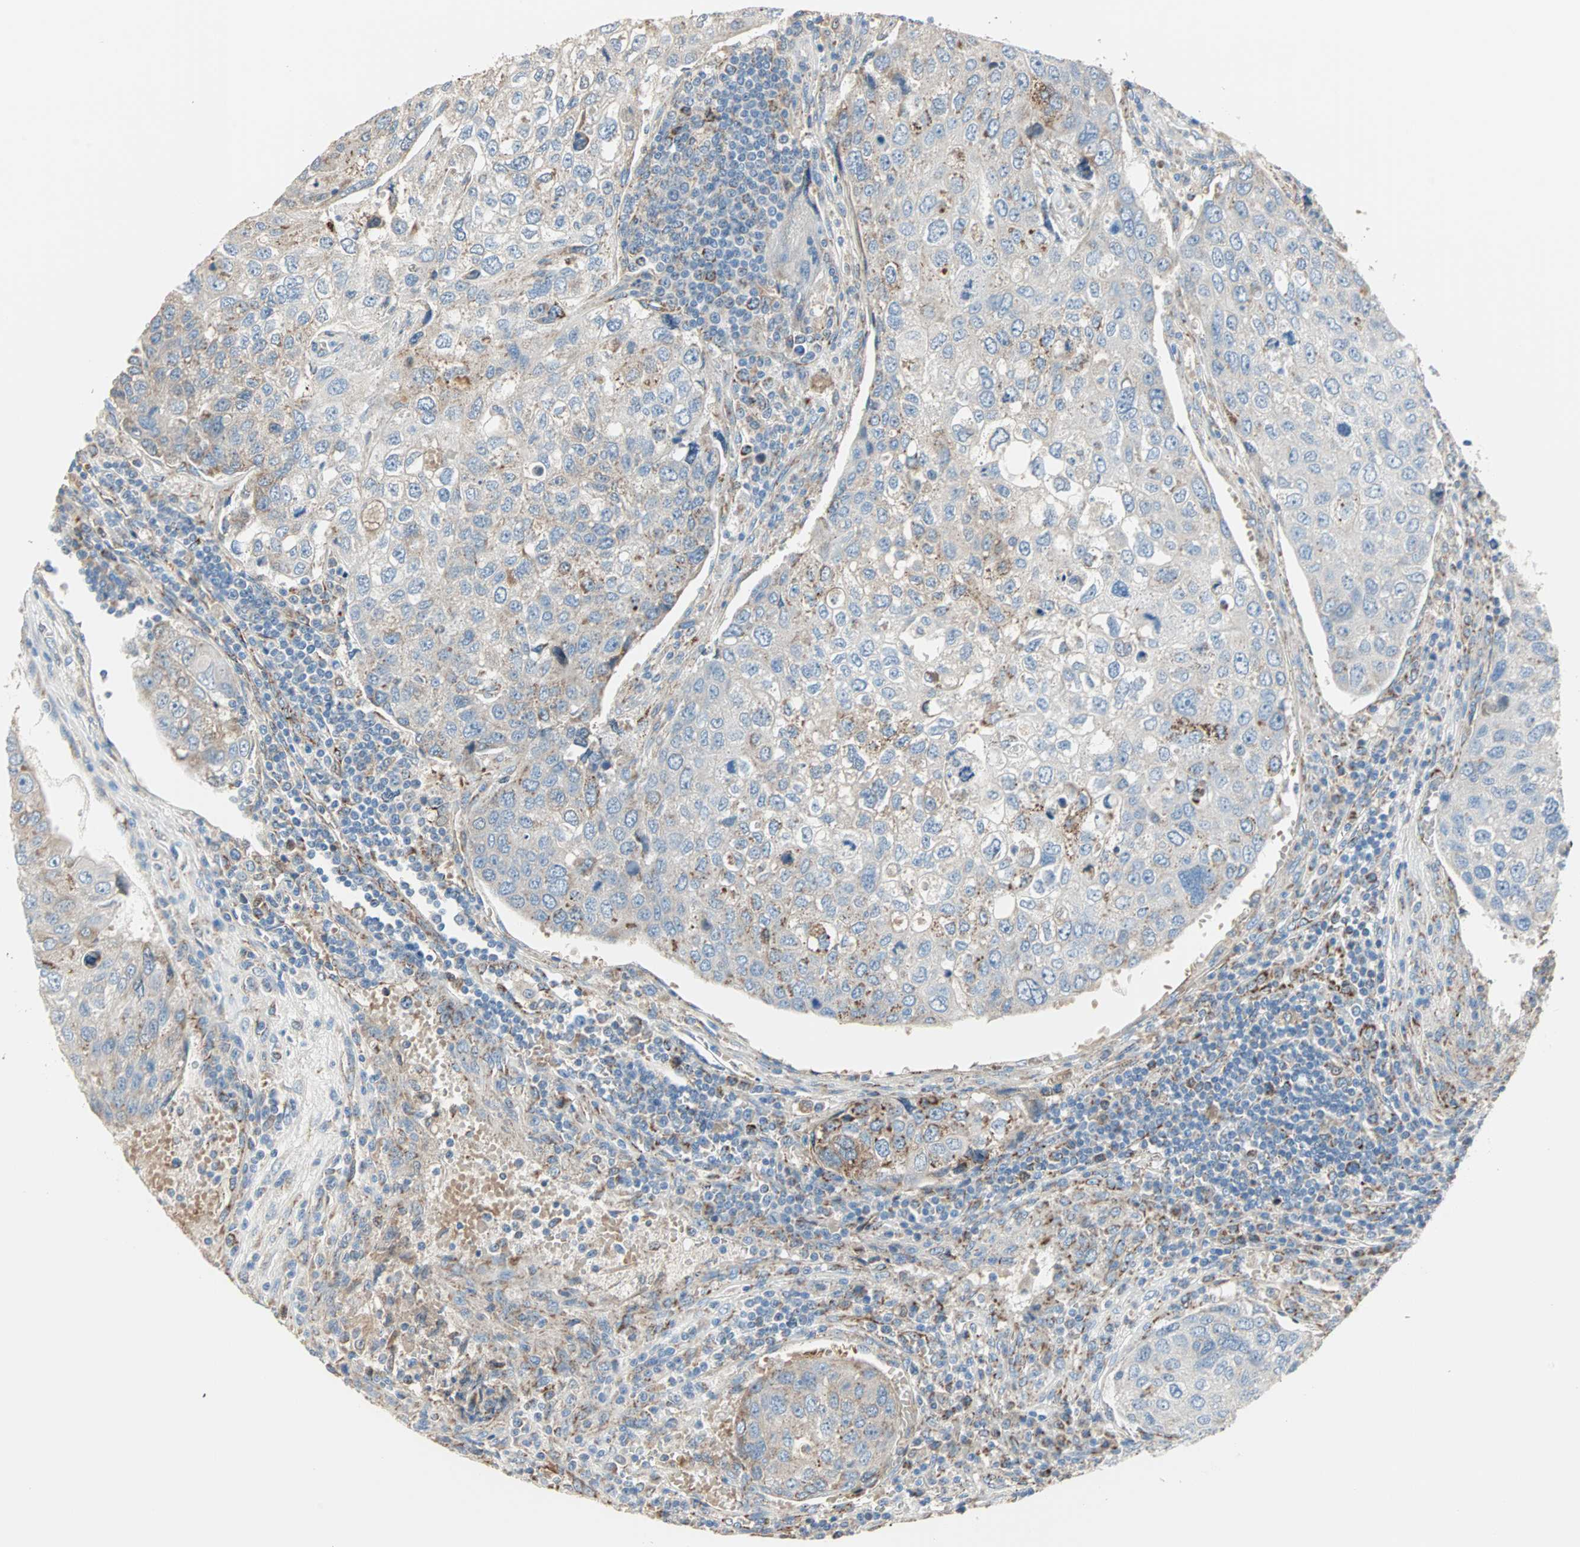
{"staining": {"intensity": "weak", "quantity": "<25%", "location": "cytoplasmic/membranous"}, "tissue": "urothelial cancer", "cell_type": "Tumor cells", "image_type": "cancer", "snomed": [{"axis": "morphology", "description": "Urothelial carcinoma, High grade"}, {"axis": "topography", "description": "Lymph node"}, {"axis": "topography", "description": "Urinary bladder"}], "caption": "Urothelial cancer stained for a protein using immunohistochemistry reveals no positivity tumor cells.", "gene": "TST", "patient": {"sex": "male", "age": 51}}